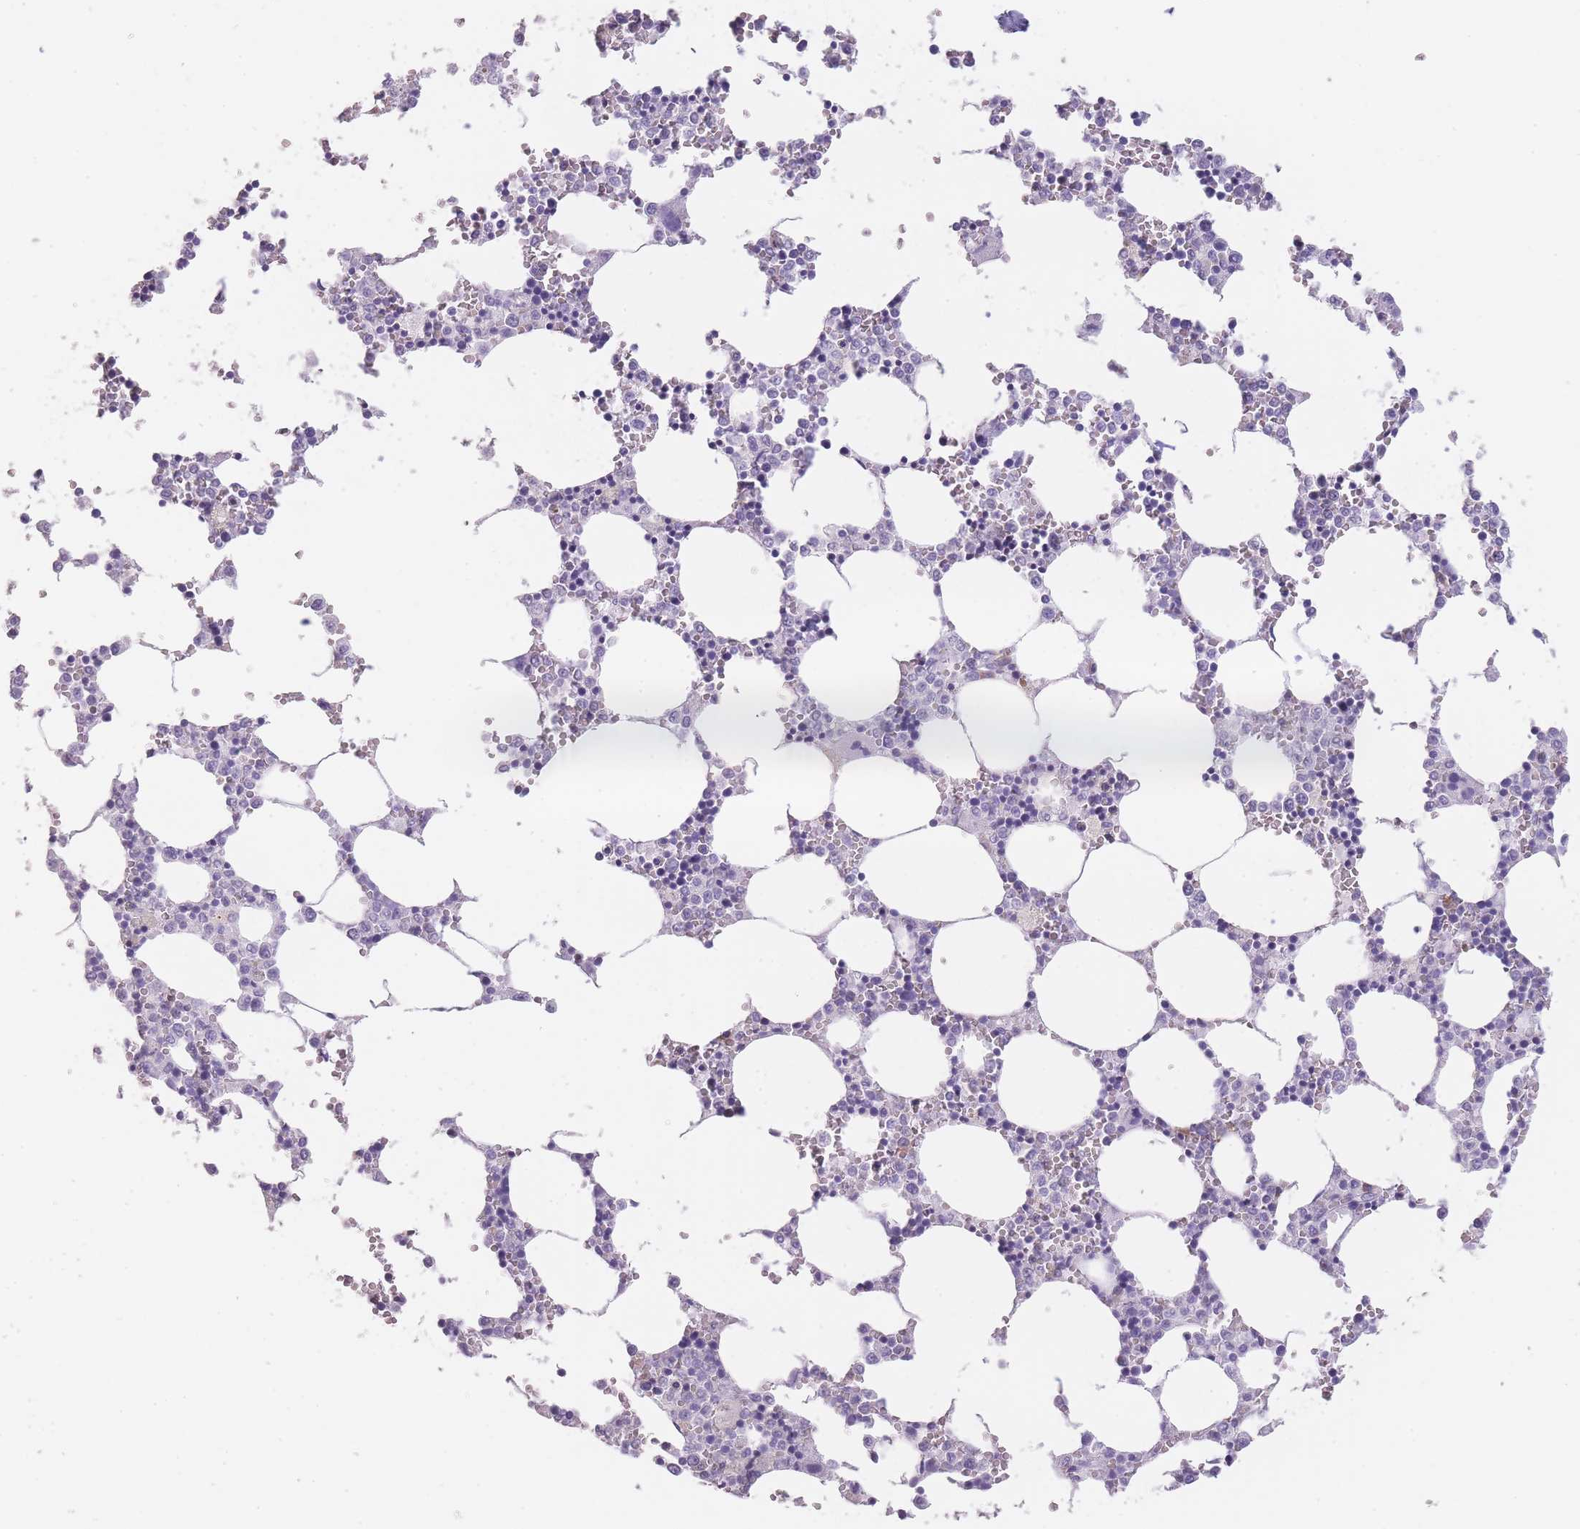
{"staining": {"intensity": "negative", "quantity": "none", "location": "none"}, "tissue": "bone marrow", "cell_type": "Hematopoietic cells", "image_type": "normal", "snomed": [{"axis": "morphology", "description": "Normal tissue, NOS"}, {"axis": "topography", "description": "Bone marrow"}], "caption": "DAB immunohistochemical staining of normal human bone marrow demonstrates no significant expression in hematopoietic cells.", "gene": "DCANP1", "patient": {"sex": "female", "age": 64}}